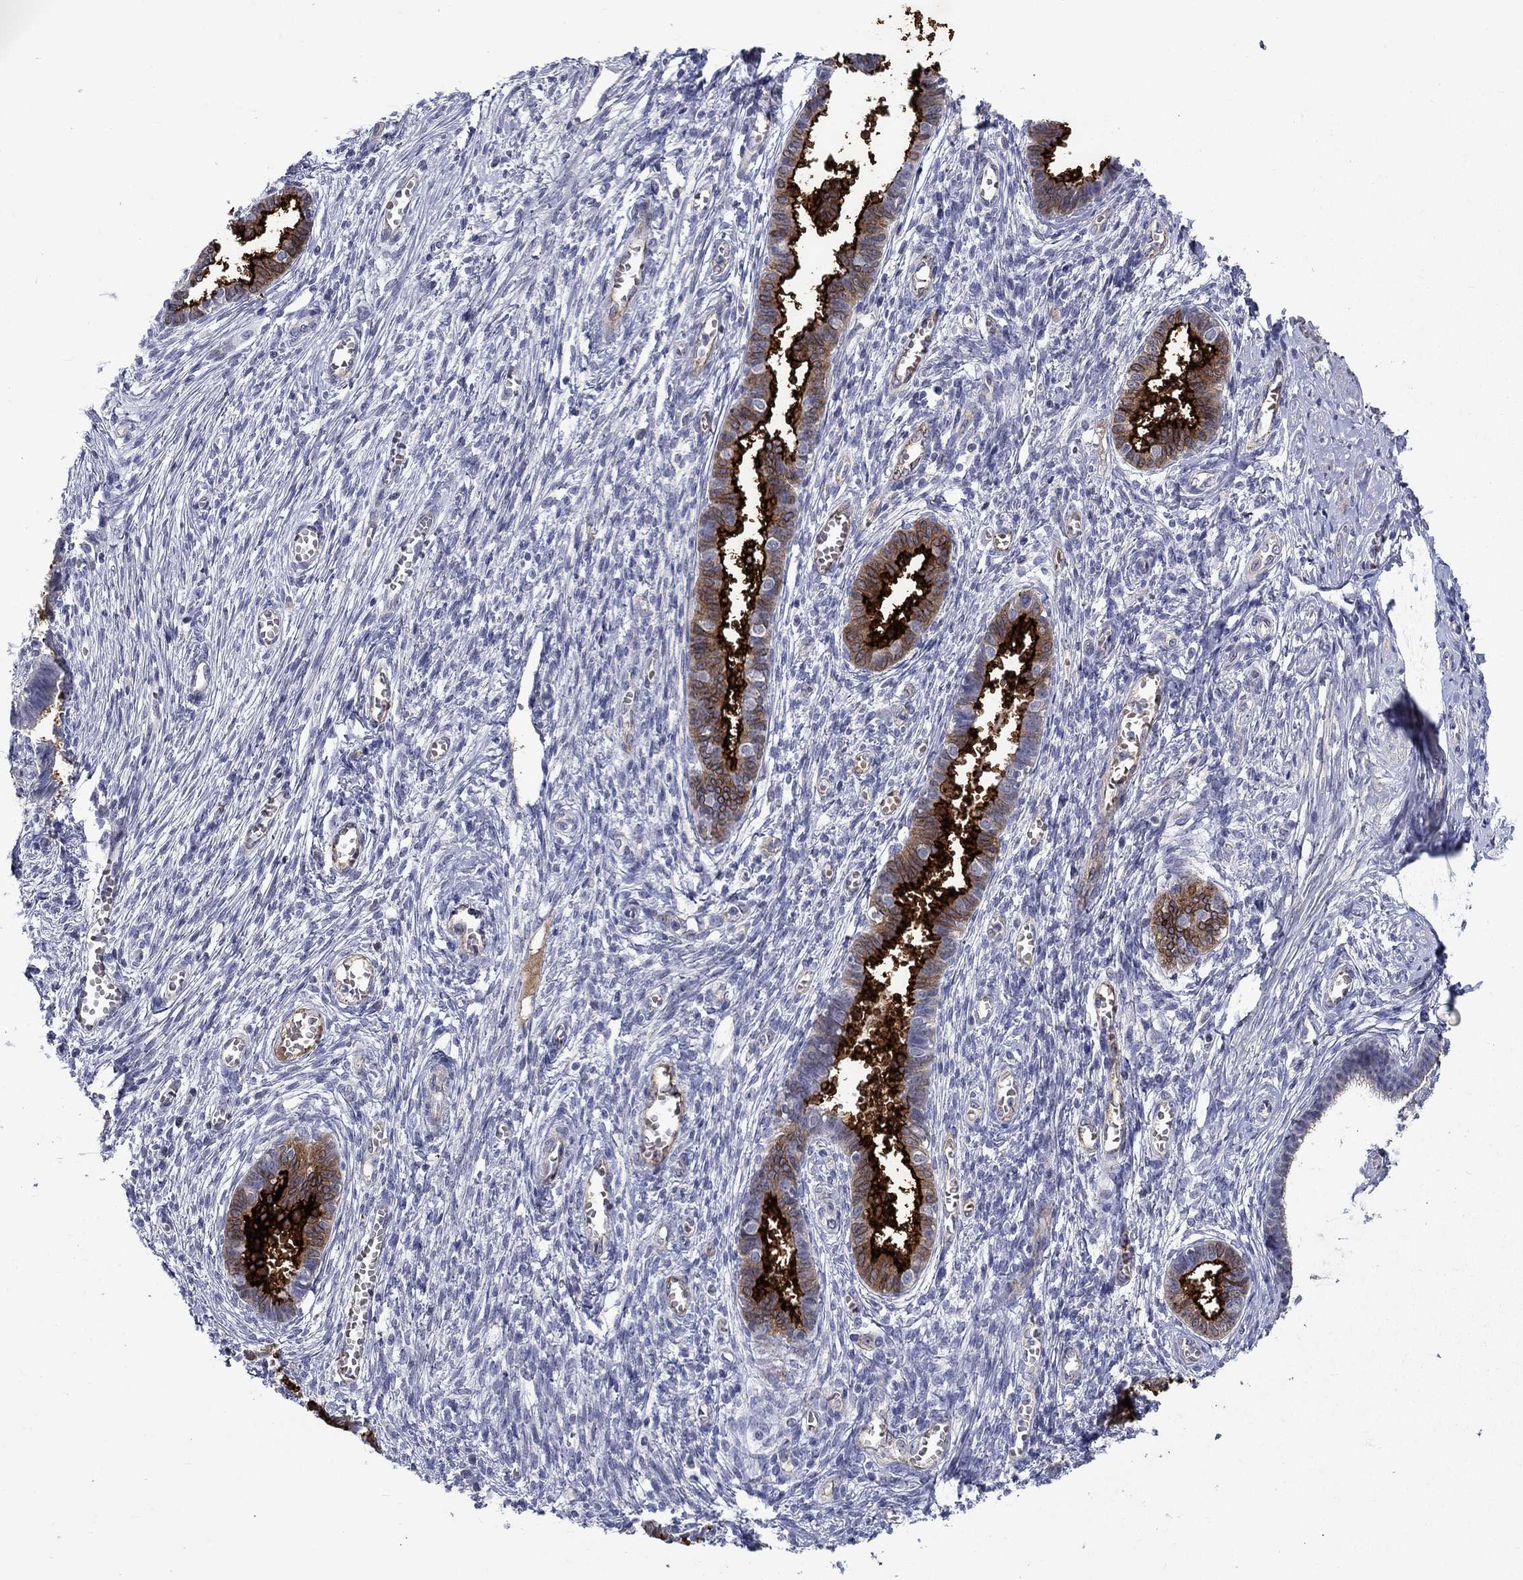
{"staining": {"intensity": "negative", "quantity": "none", "location": "none"}, "tissue": "endometrium", "cell_type": "Cells in endometrial stroma", "image_type": "normal", "snomed": [{"axis": "morphology", "description": "Normal tissue, NOS"}, {"axis": "topography", "description": "Cervix"}, {"axis": "topography", "description": "Endometrium"}], "caption": "DAB immunohistochemical staining of benign endometrium displays no significant expression in cells in endometrial stroma. Brightfield microscopy of immunohistochemistry (IHC) stained with DAB (brown) and hematoxylin (blue), captured at high magnification.", "gene": "SLC1A1", "patient": {"sex": "female", "age": 37}}